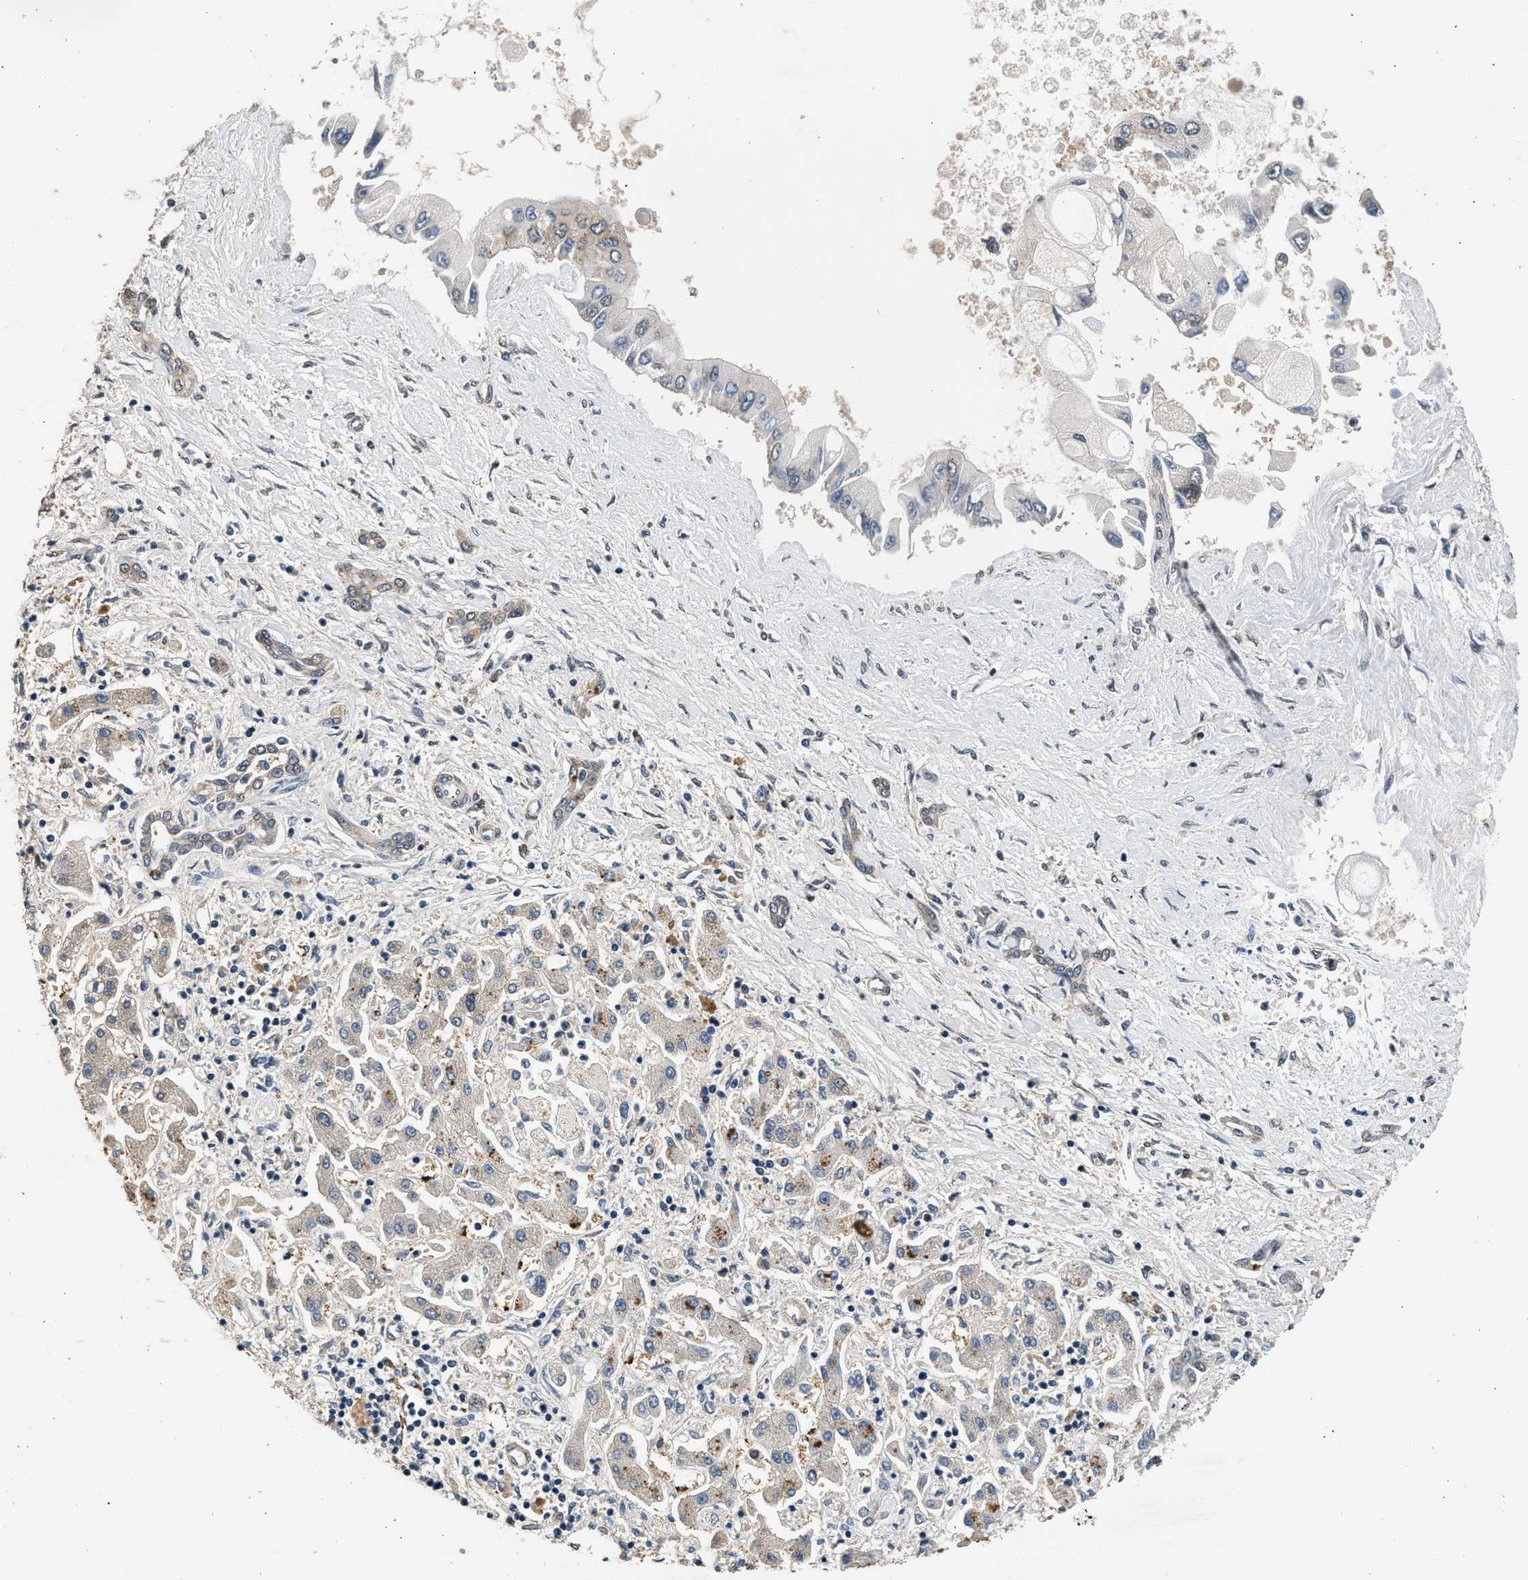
{"staining": {"intensity": "weak", "quantity": "<25%", "location": "cytoplasmic/membranous"}, "tissue": "liver cancer", "cell_type": "Tumor cells", "image_type": "cancer", "snomed": [{"axis": "morphology", "description": "Cholangiocarcinoma"}, {"axis": "topography", "description": "Liver"}], "caption": "IHC micrograph of liver cancer (cholangiocarcinoma) stained for a protein (brown), which displays no positivity in tumor cells. (DAB immunohistochemistry with hematoxylin counter stain).", "gene": "RBM33", "patient": {"sex": "male", "age": 50}}